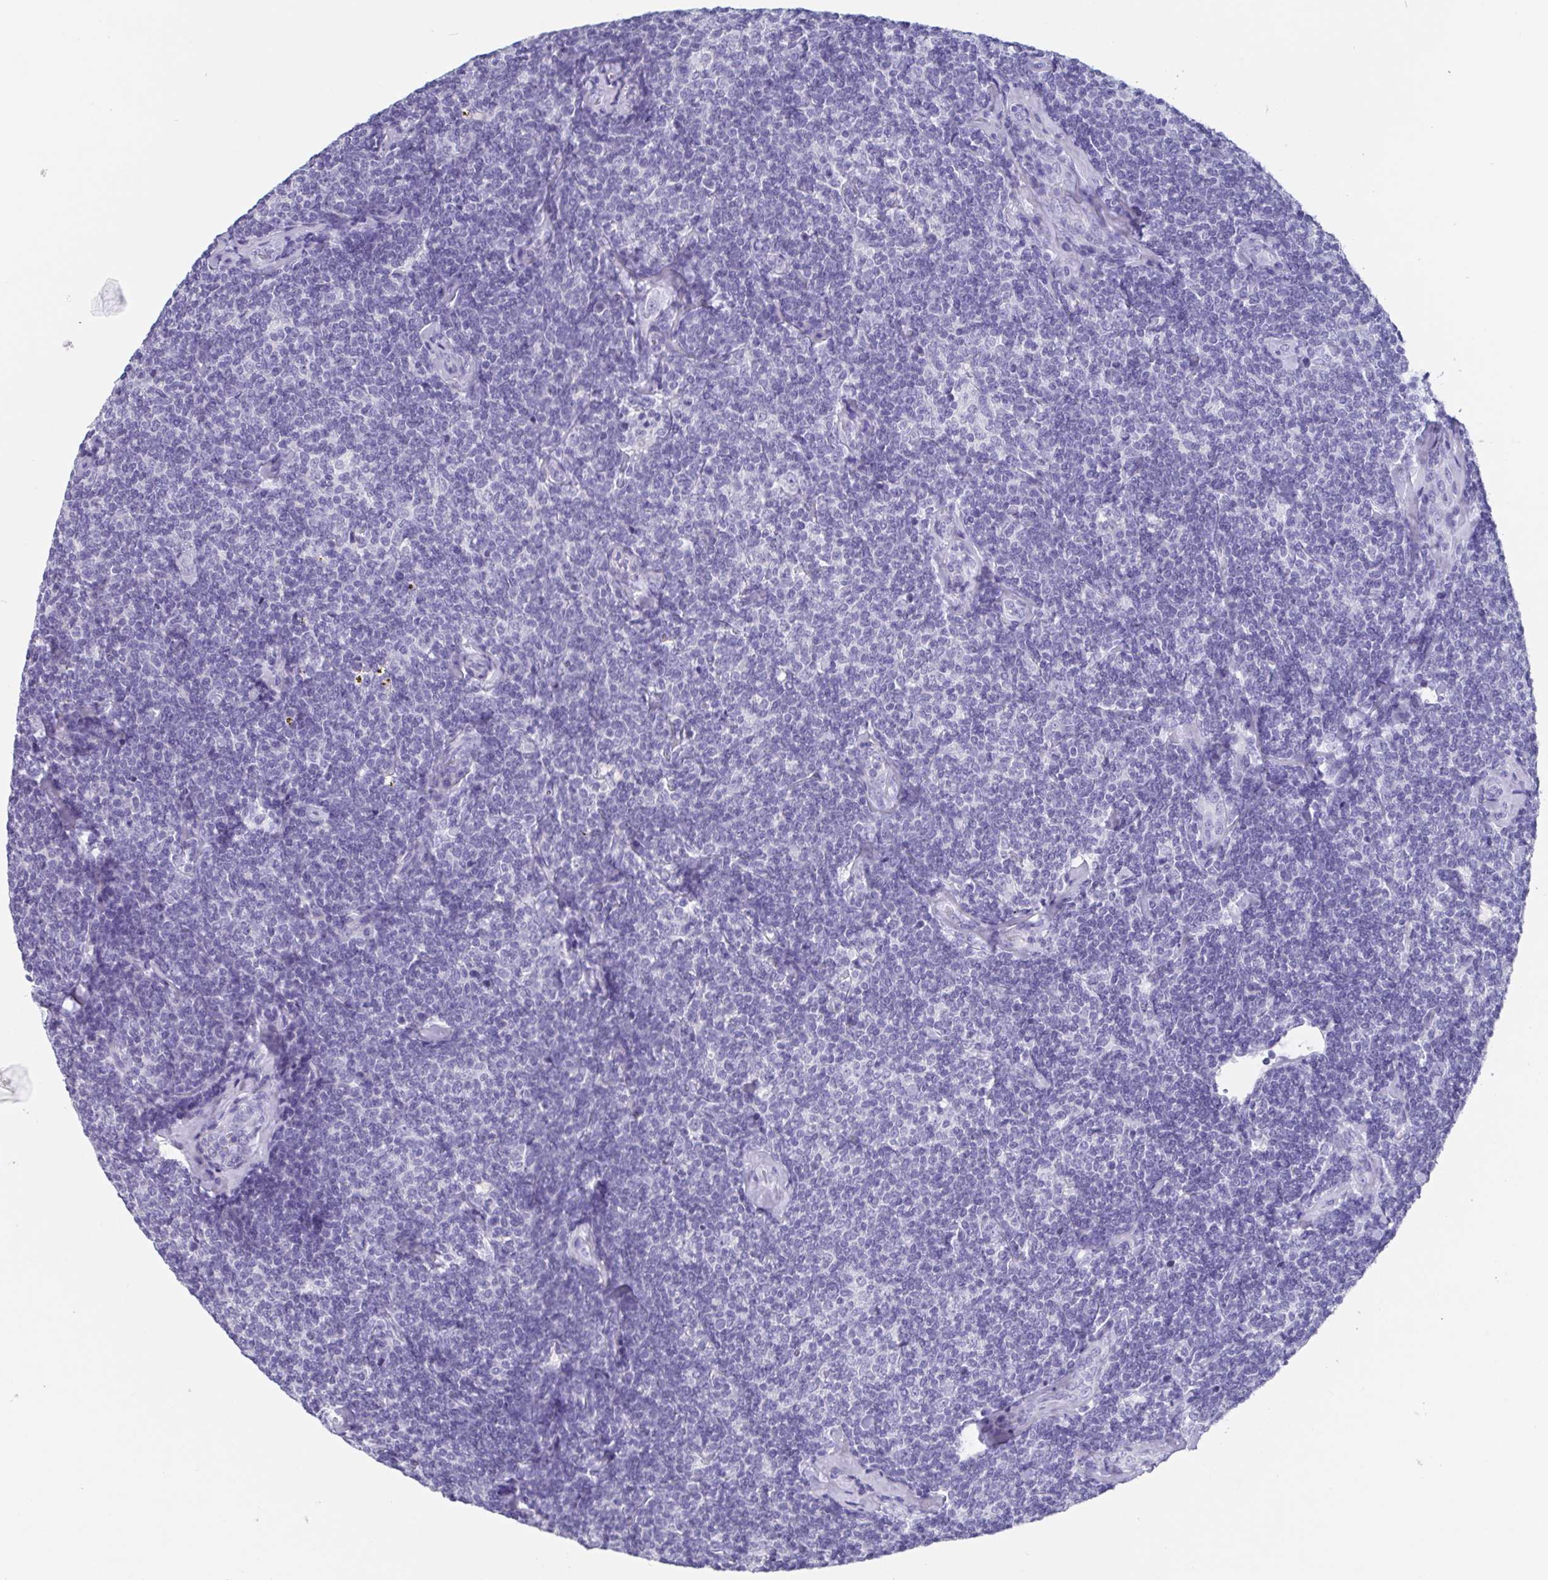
{"staining": {"intensity": "negative", "quantity": "none", "location": "none"}, "tissue": "lymphoma", "cell_type": "Tumor cells", "image_type": "cancer", "snomed": [{"axis": "morphology", "description": "Malignant lymphoma, non-Hodgkin's type, Low grade"}, {"axis": "topography", "description": "Lymph node"}], "caption": "An immunohistochemistry (IHC) histopathology image of lymphoma is shown. There is no staining in tumor cells of lymphoma.", "gene": "SCGN", "patient": {"sex": "female", "age": 56}}